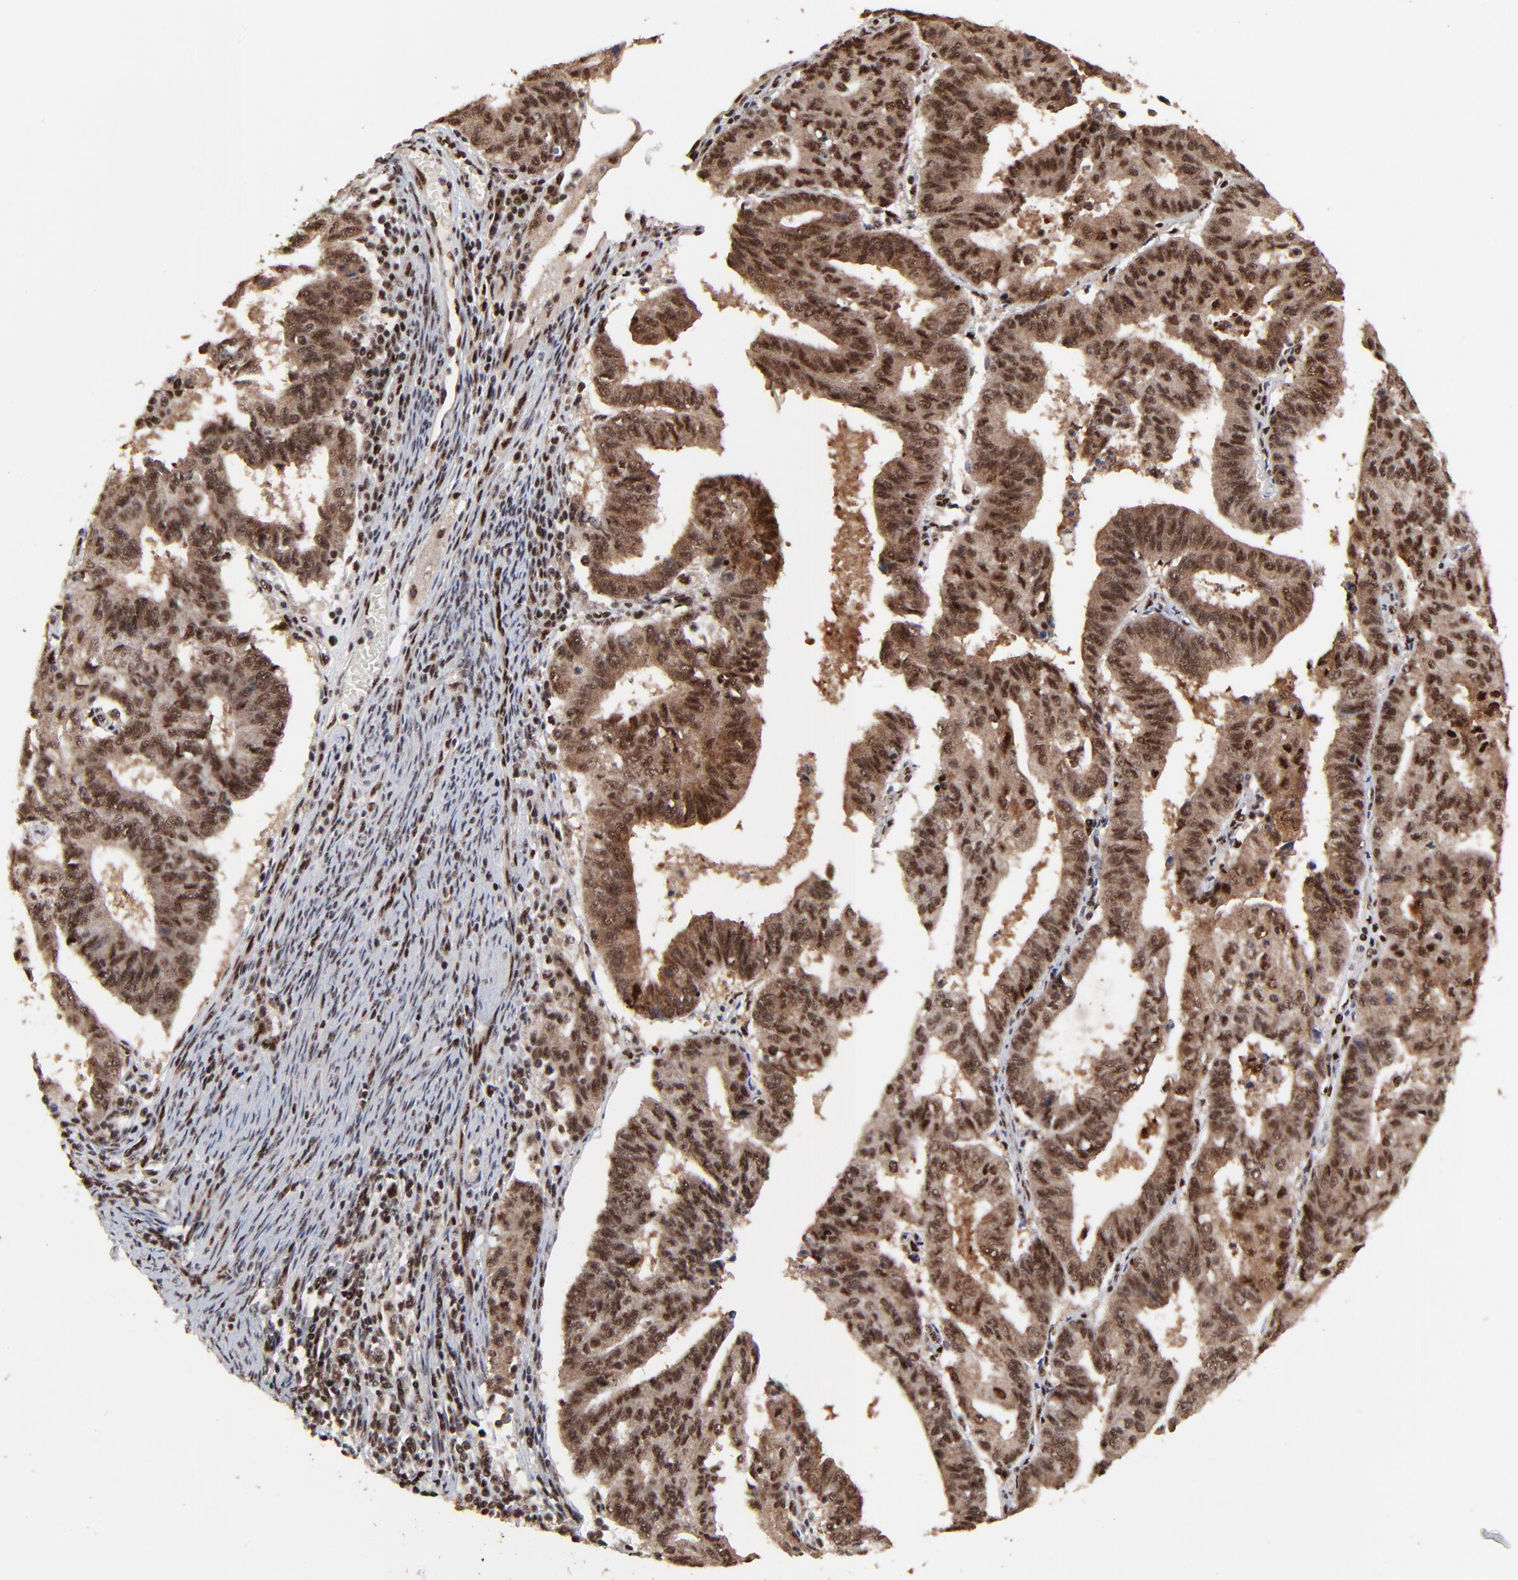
{"staining": {"intensity": "strong", "quantity": ">75%", "location": "nuclear"}, "tissue": "endometrial cancer", "cell_type": "Tumor cells", "image_type": "cancer", "snomed": [{"axis": "morphology", "description": "Adenocarcinoma, NOS"}, {"axis": "topography", "description": "Endometrium"}], "caption": "Immunohistochemistry (IHC) photomicrograph of human endometrial cancer stained for a protein (brown), which displays high levels of strong nuclear positivity in approximately >75% of tumor cells.", "gene": "RBM22", "patient": {"sex": "female", "age": 56}}